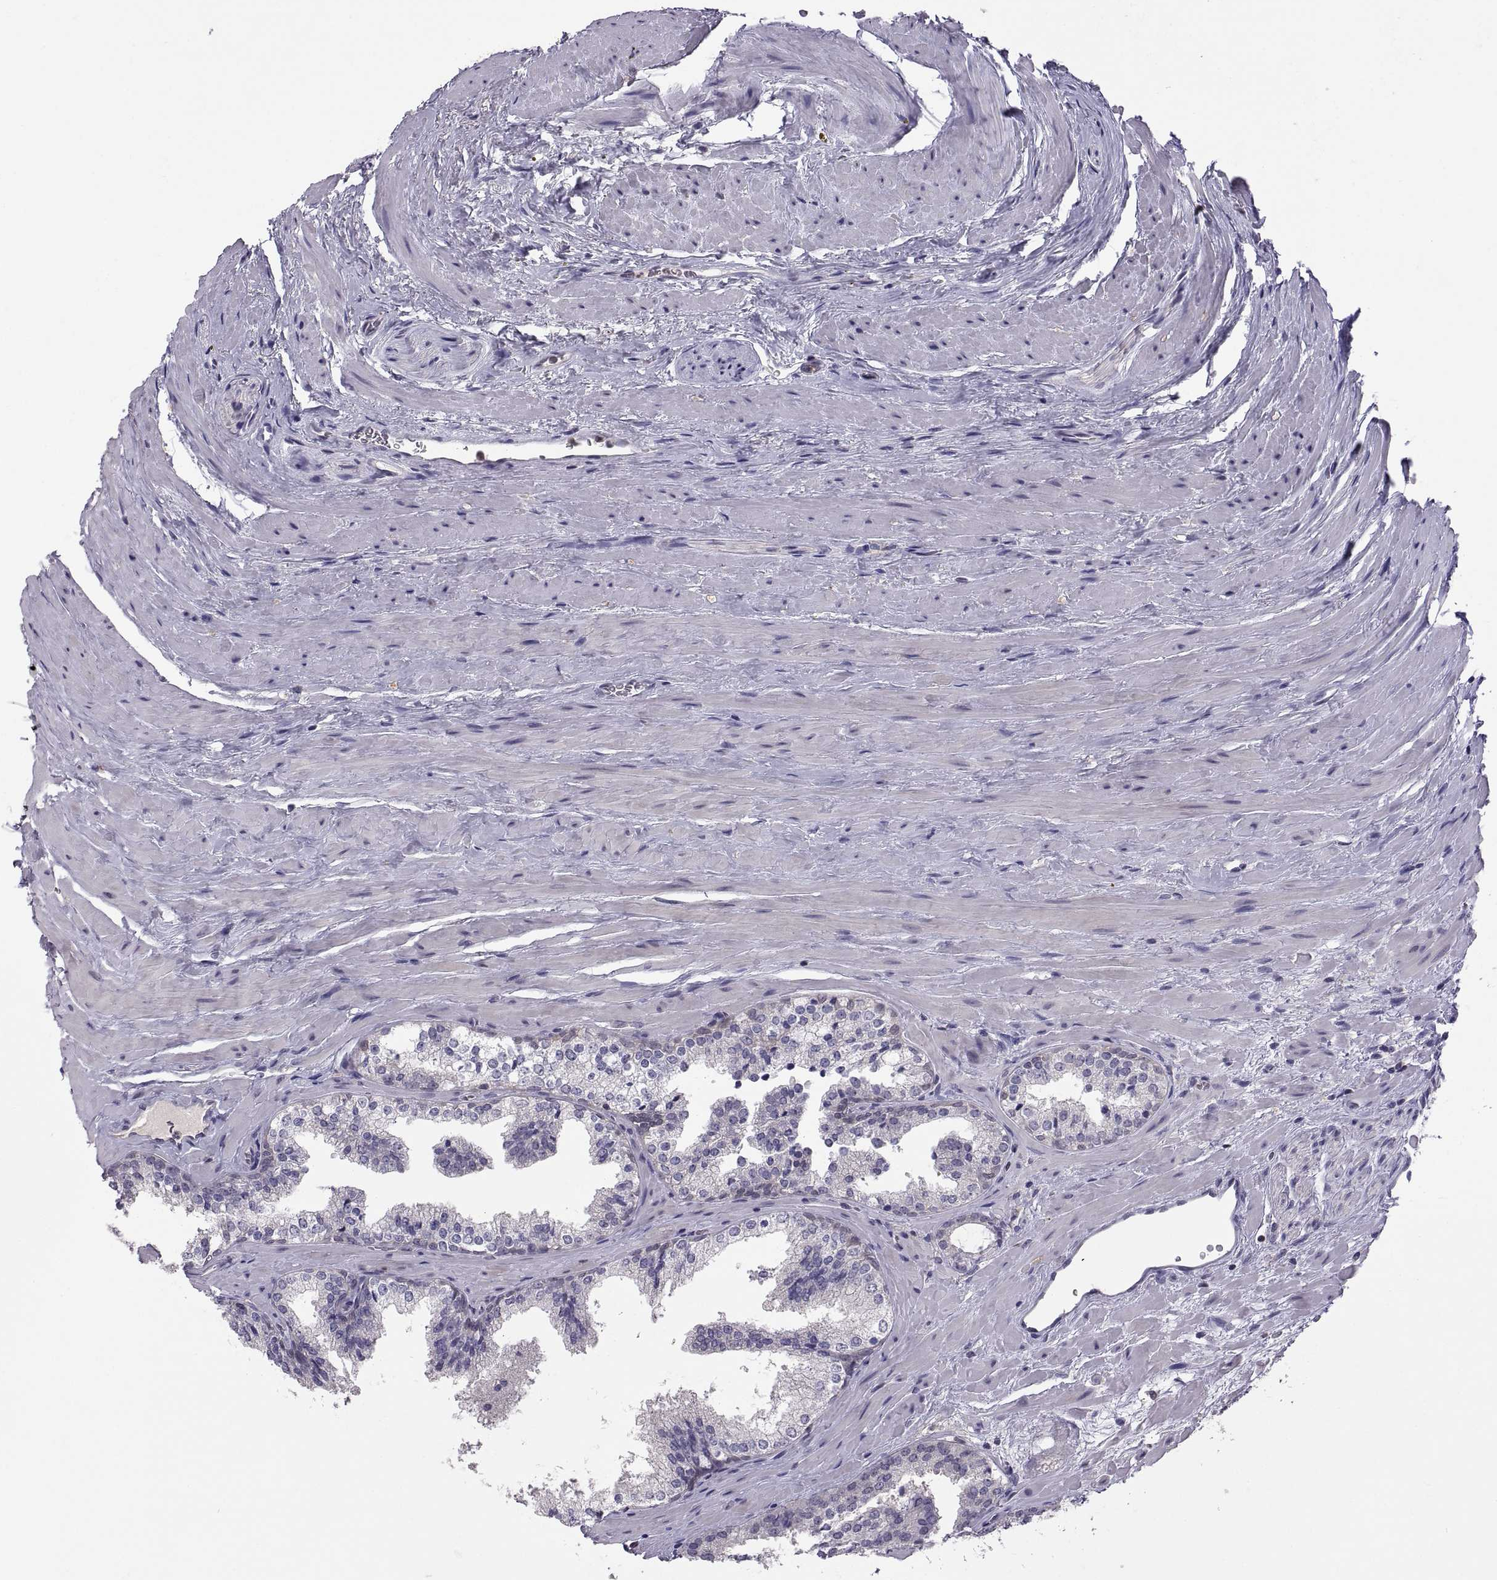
{"staining": {"intensity": "negative", "quantity": "none", "location": "none"}, "tissue": "prostate cancer", "cell_type": "Tumor cells", "image_type": "cancer", "snomed": [{"axis": "morphology", "description": "Adenocarcinoma, NOS"}, {"axis": "morphology", "description": "Adenocarcinoma, High grade"}, {"axis": "topography", "description": "Prostate"}], "caption": "The image reveals no staining of tumor cells in adenocarcinoma (prostate). (DAB IHC visualized using brightfield microscopy, high magnification).", "gene": "FGF9", "patient": {"sex": "male", "age": 62}}